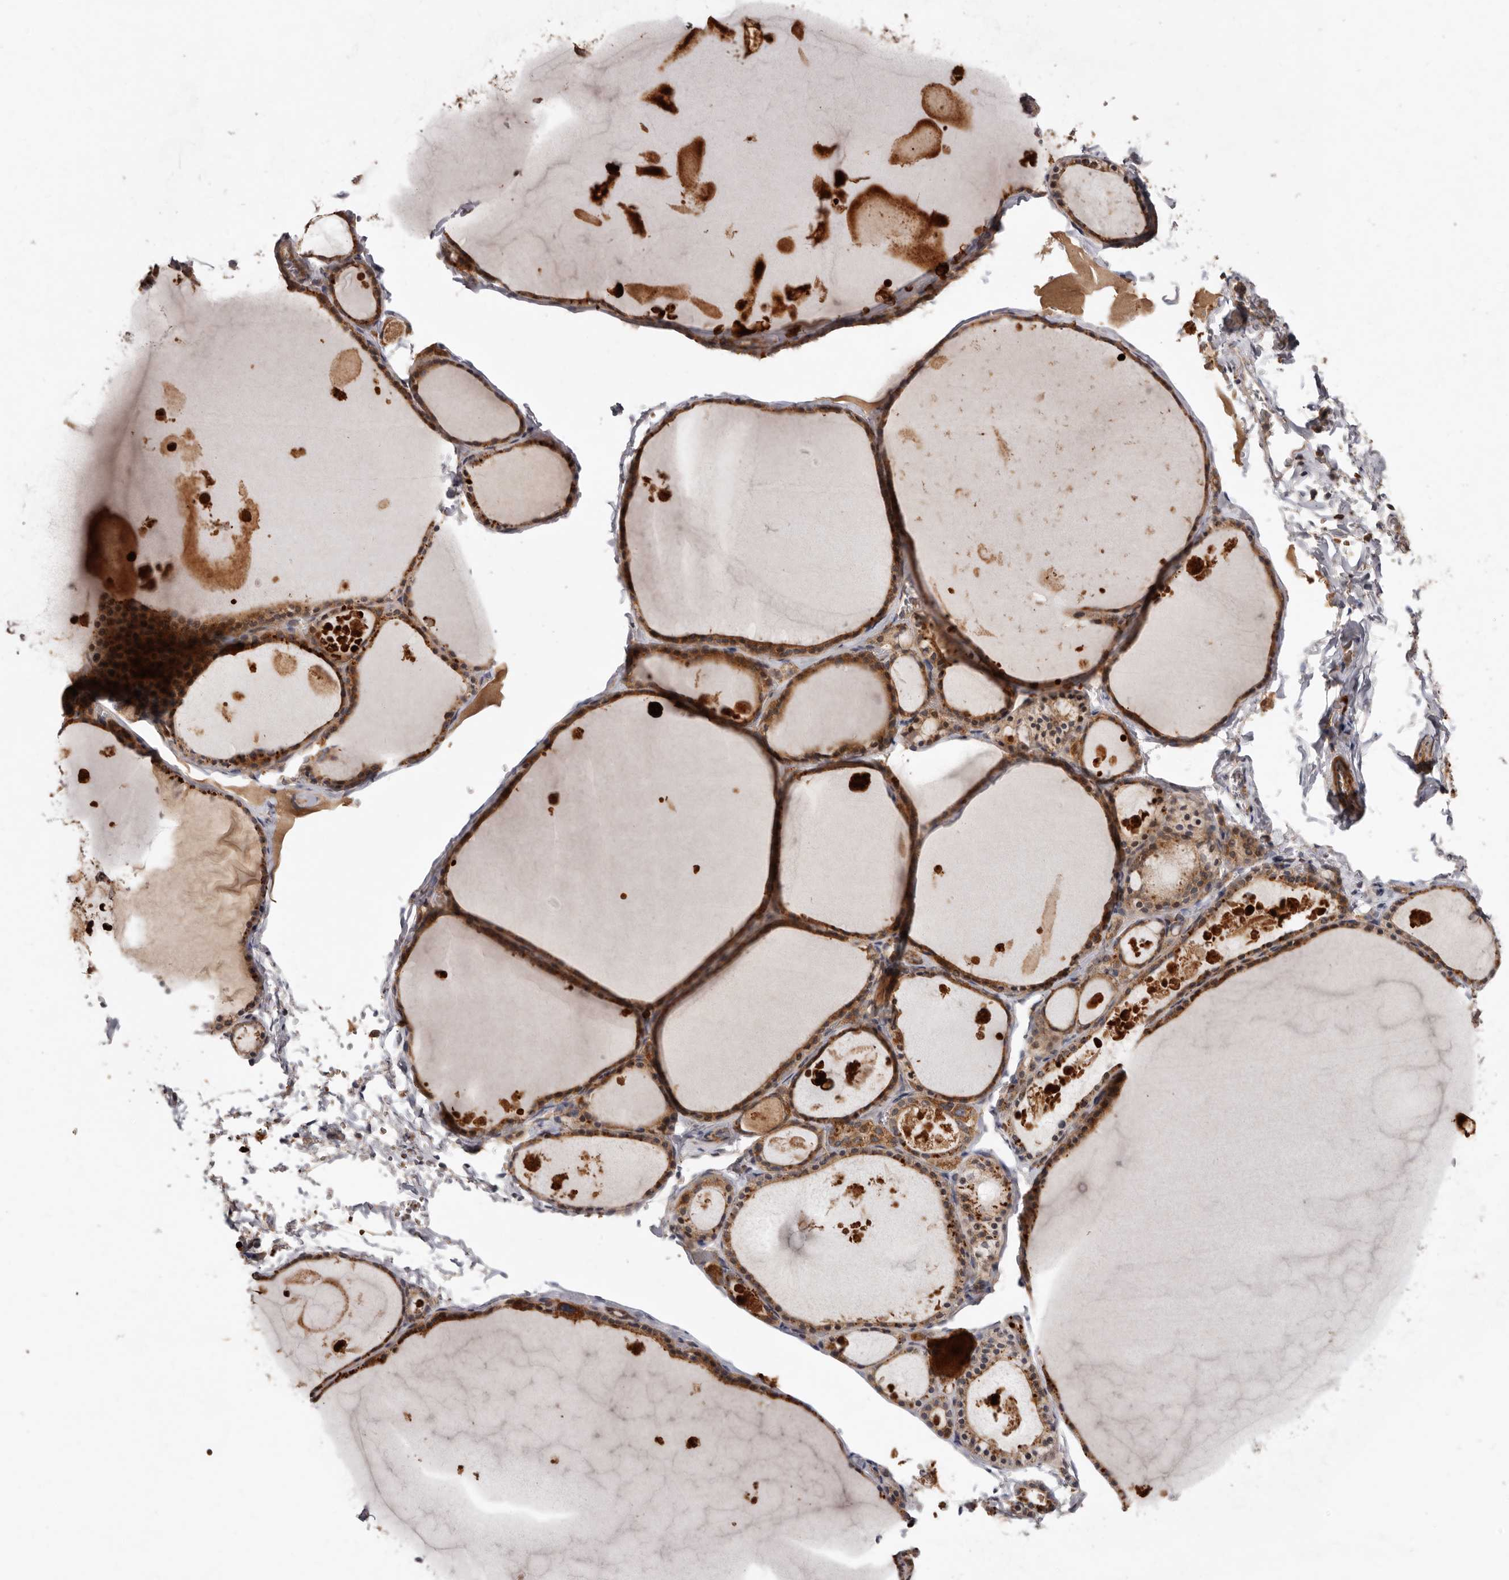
{"staining": {"intensity": "moderate", "quantity": ">75%", "location": "cytoplasmic/membranous"}, "tissue": "thyroid gland", "cell_type": "Glandular cells", "image_type": "normal", "snomed": [{"axis": "morphology", "description": "Normal tissue, NOS"}, {"axis": "topography", "description": "Thyroid gland"}], "caption": "Immunohistochemical staining of unremarkable human thyroid gland reveals medium levels of moderate cytoplasmic/membranous positivity in approximately >75% of glandular cells. (DAB (3,3'-diaminobenzidine) IHC, brown staining for protein, blue staining for nuclei).", "gene": "GOT1L1", "patient": {"sex": "male", "age": 56}}